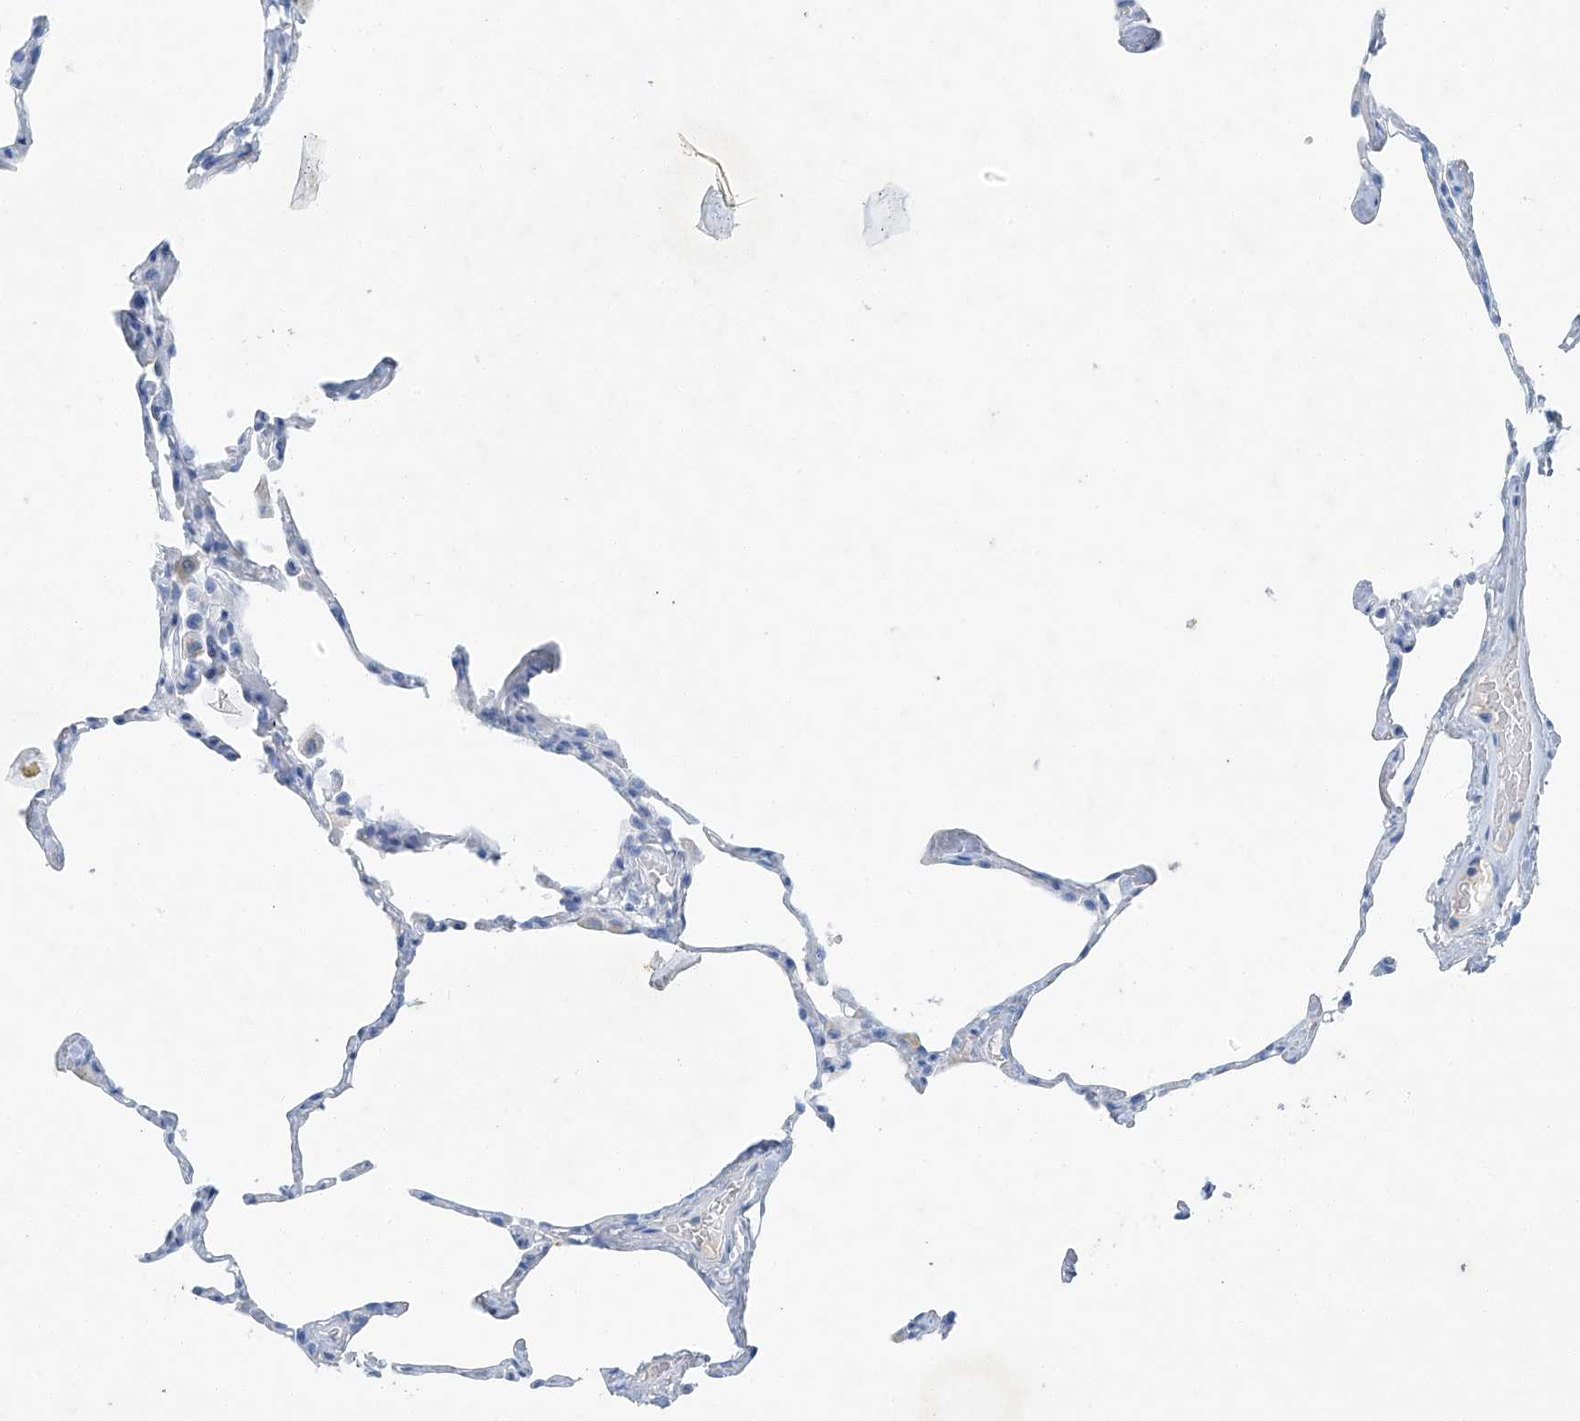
{"staining": {"intensity": "negative", "quantity": "none", "location": "none"}, "tissue": "lung", "cell_type": "Alveolar cells", "image_type": "normal", "snomed": [{"axis": "morphology", "description": "Normal tissue, NOS"}, {"axis": "topography", "description": "Lung"}], "caption": "Alveolar cells are negative for protein expression in unremarkable human lung. (DAB IHC, high magnification).", "gene": "C1orf87", "patient": {"sex": "male", "age": 65}}